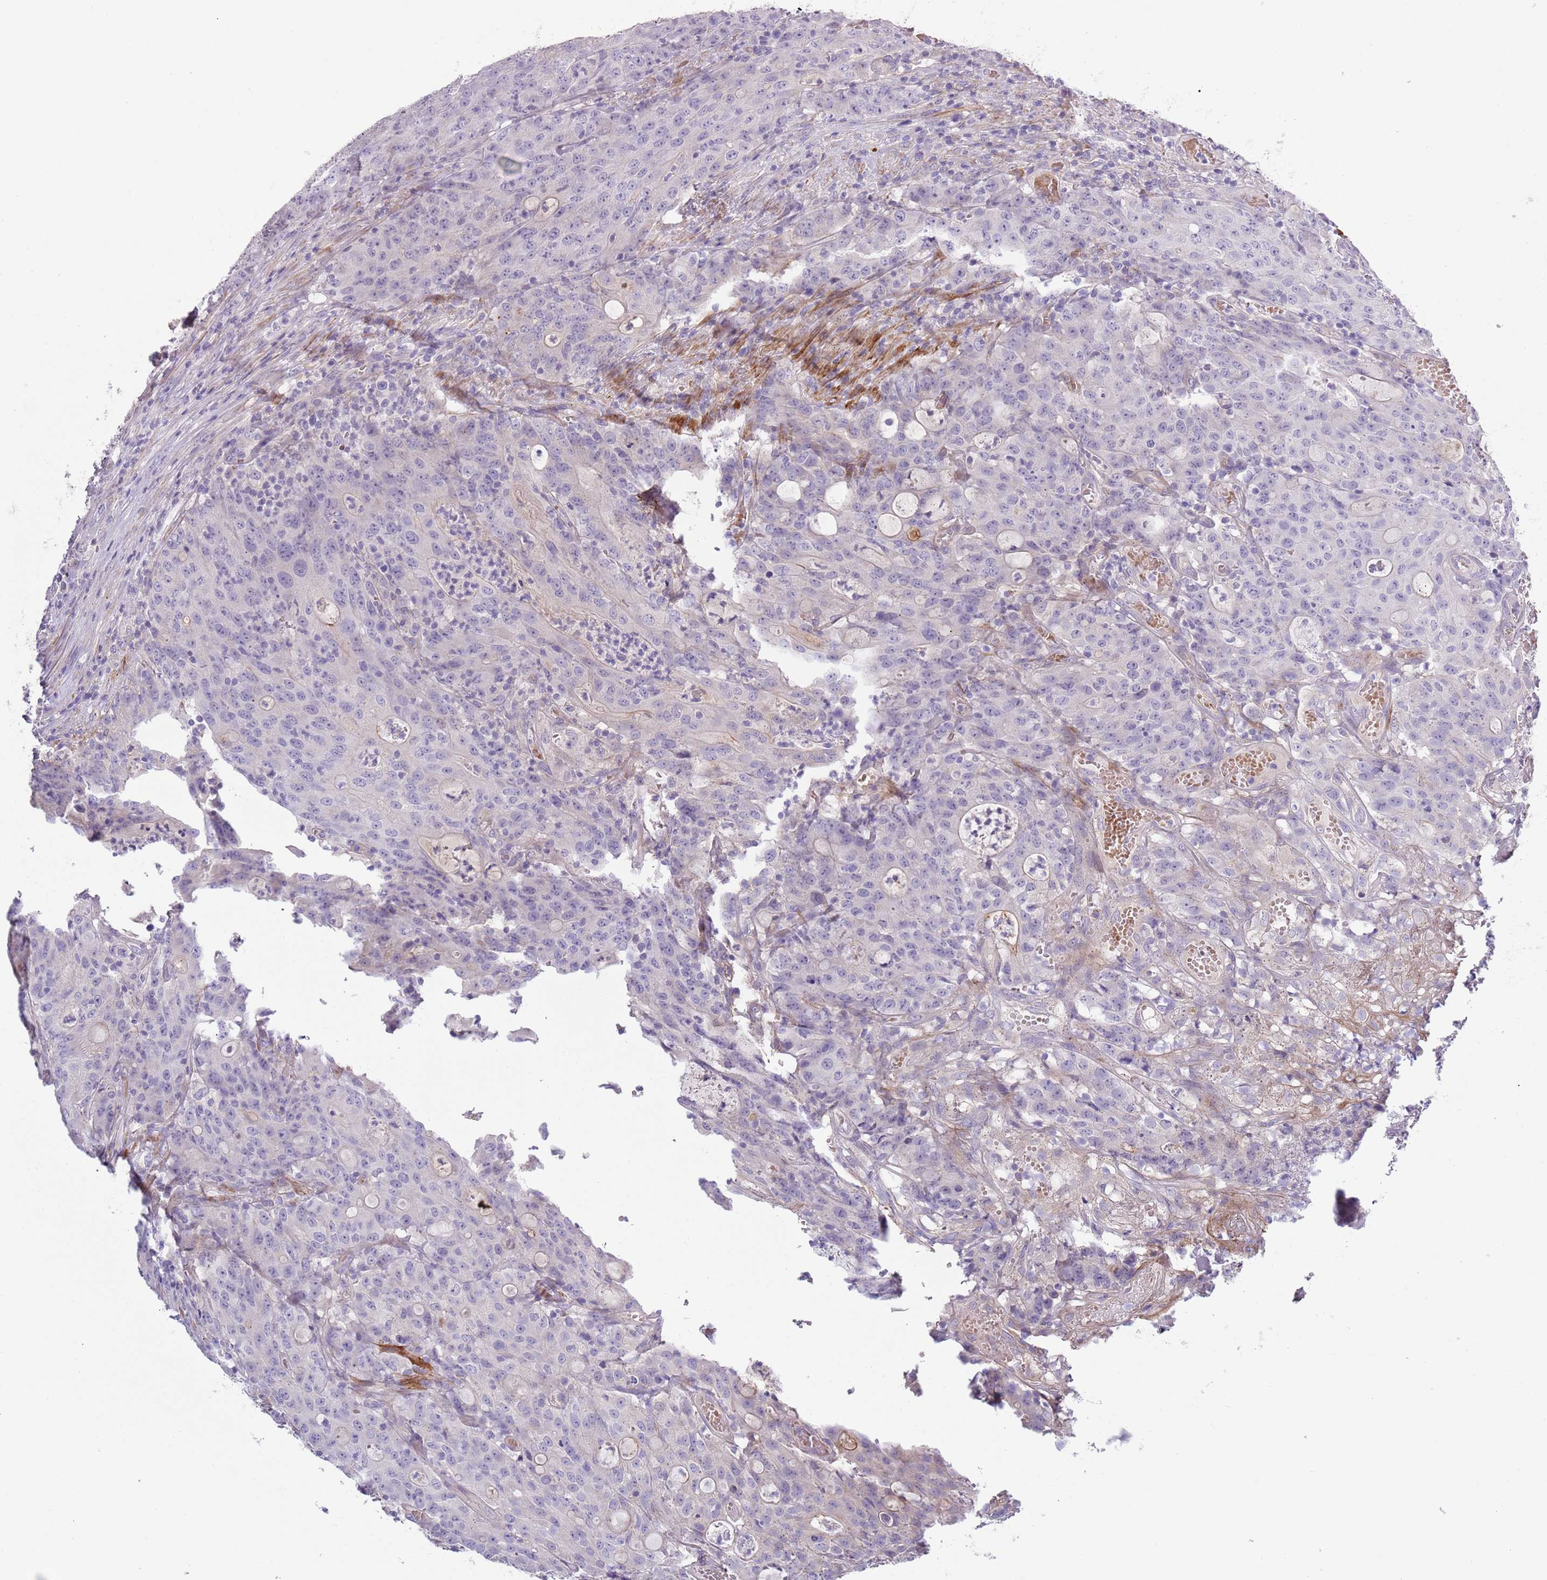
{"staining": {"intensity": "negative", "quantity": "none", "location": "none"}, "tissue": "colorectal cancer", "cell_type": "Tumor cells", "image_type": "cancer", "snomed": [{"axis": "morphology", "description": "Adenocarcinoma, NOS"}, {"axis": "topography", "description": "Colon"}], "caption": "Immunohistochemistry histopathology image of neoplastic tissue: human colorectal adenocarcinoma stained with DAB (3,3'-diaminobenzidine) displays no significant protein positivity in tumor cells.", "gene": "TINAGL1", "patient": {"sex": "male", "age": 83}}